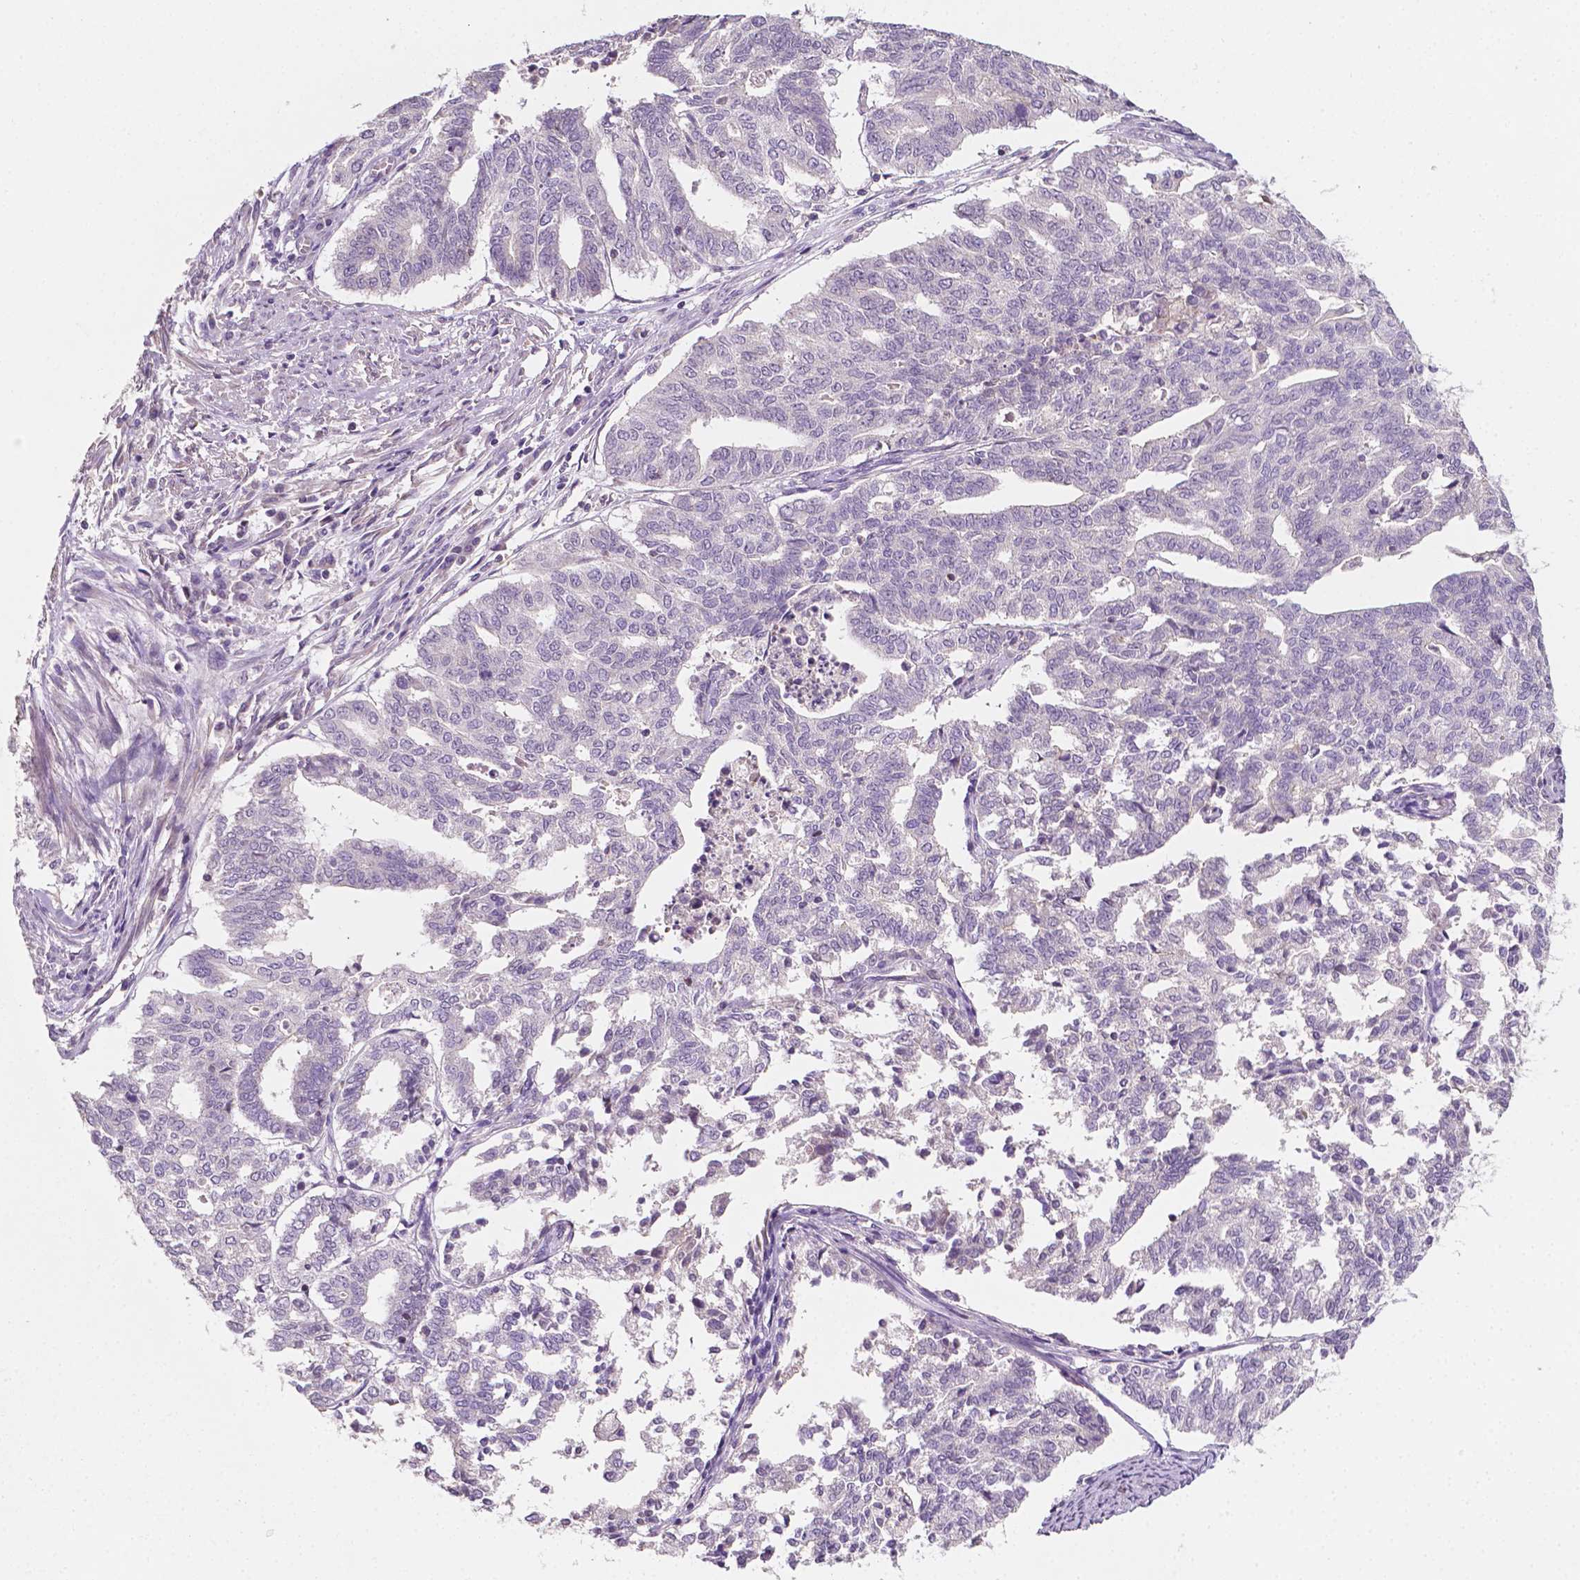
{"staining": {"intensity": "negative", "quantity": "none", "location": "none"}, "tissue": "endometrial cancer", "cell_type": "Tumor cells", "image_type": "cancer", "snomed": [{"axis": "morphology", "description": "Adenocarcinoma, NOS"}, {"axis": "topography", "description": "Endometrium"}], "caption": "The immunohistochemistry image has no significant expression in tumor cells of endometrial cancer (adenocarcinoma) tissue. (Brightfield microscopy of DAB immunohistochemistry at high magnification).", "gene": "EGFR", "patient": {"sex": "female", "age": 79}}